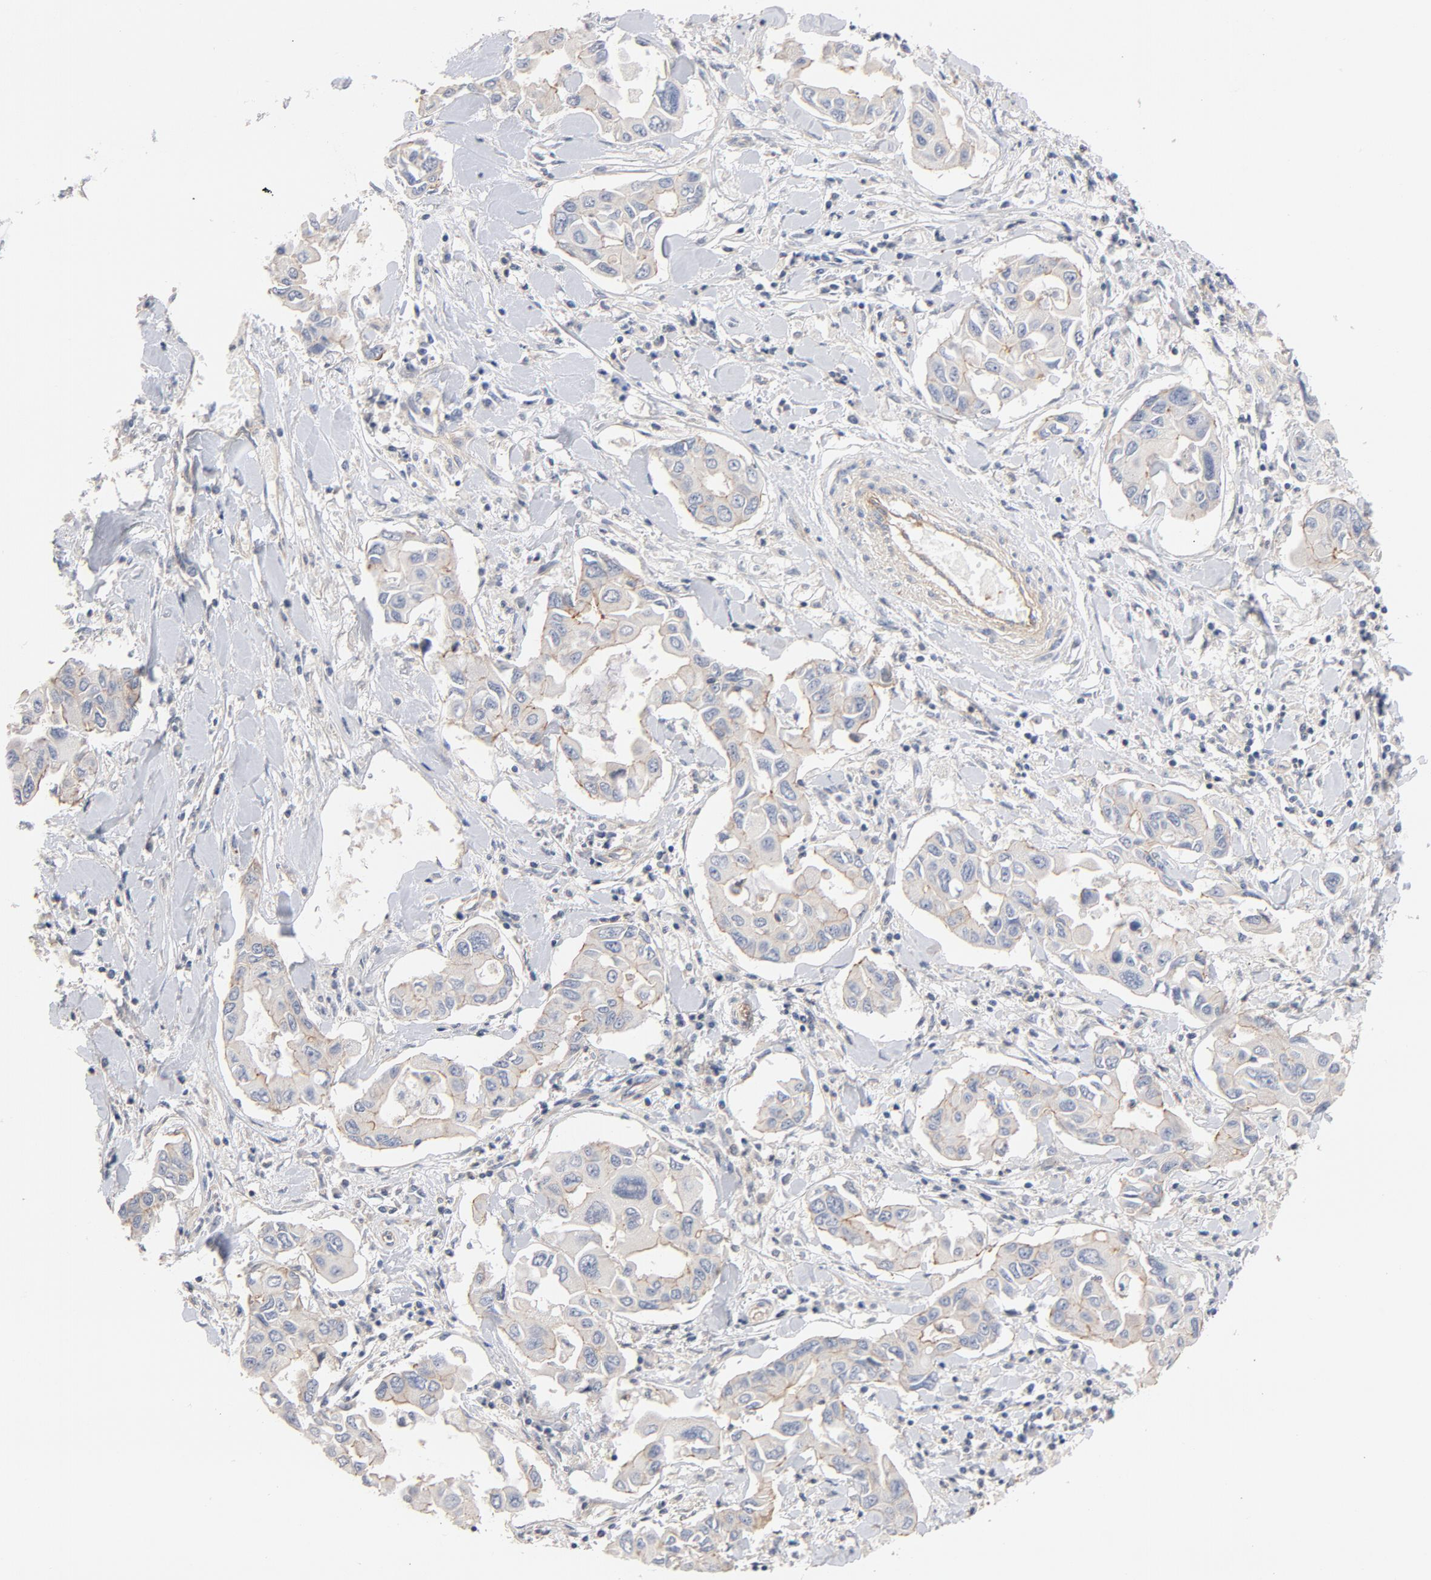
{"staining": {"intensity": "moderate", "quantity": "25%-75%", "location": "cytoplasmic/membranous"}, "tissue": "lung cancer", "cell_type": "Tumor cells", "image_type": "cancer", "snomed": [{"axis": "morphology", "description": "Adenocarcinoma, NOS"}, {"axis": "topography", "description": "Lymph node"}, {"axis": "topography", "description": "Lung"}], "caption": "The histopathology image demonstrates staining of adenocarcinoma (lung), revealing moderate cytoplasmic/membranous protein expression (brown color) within tumor cells.", "gene": "STRN3", "patient": {"sex": "male", "age": 64}}